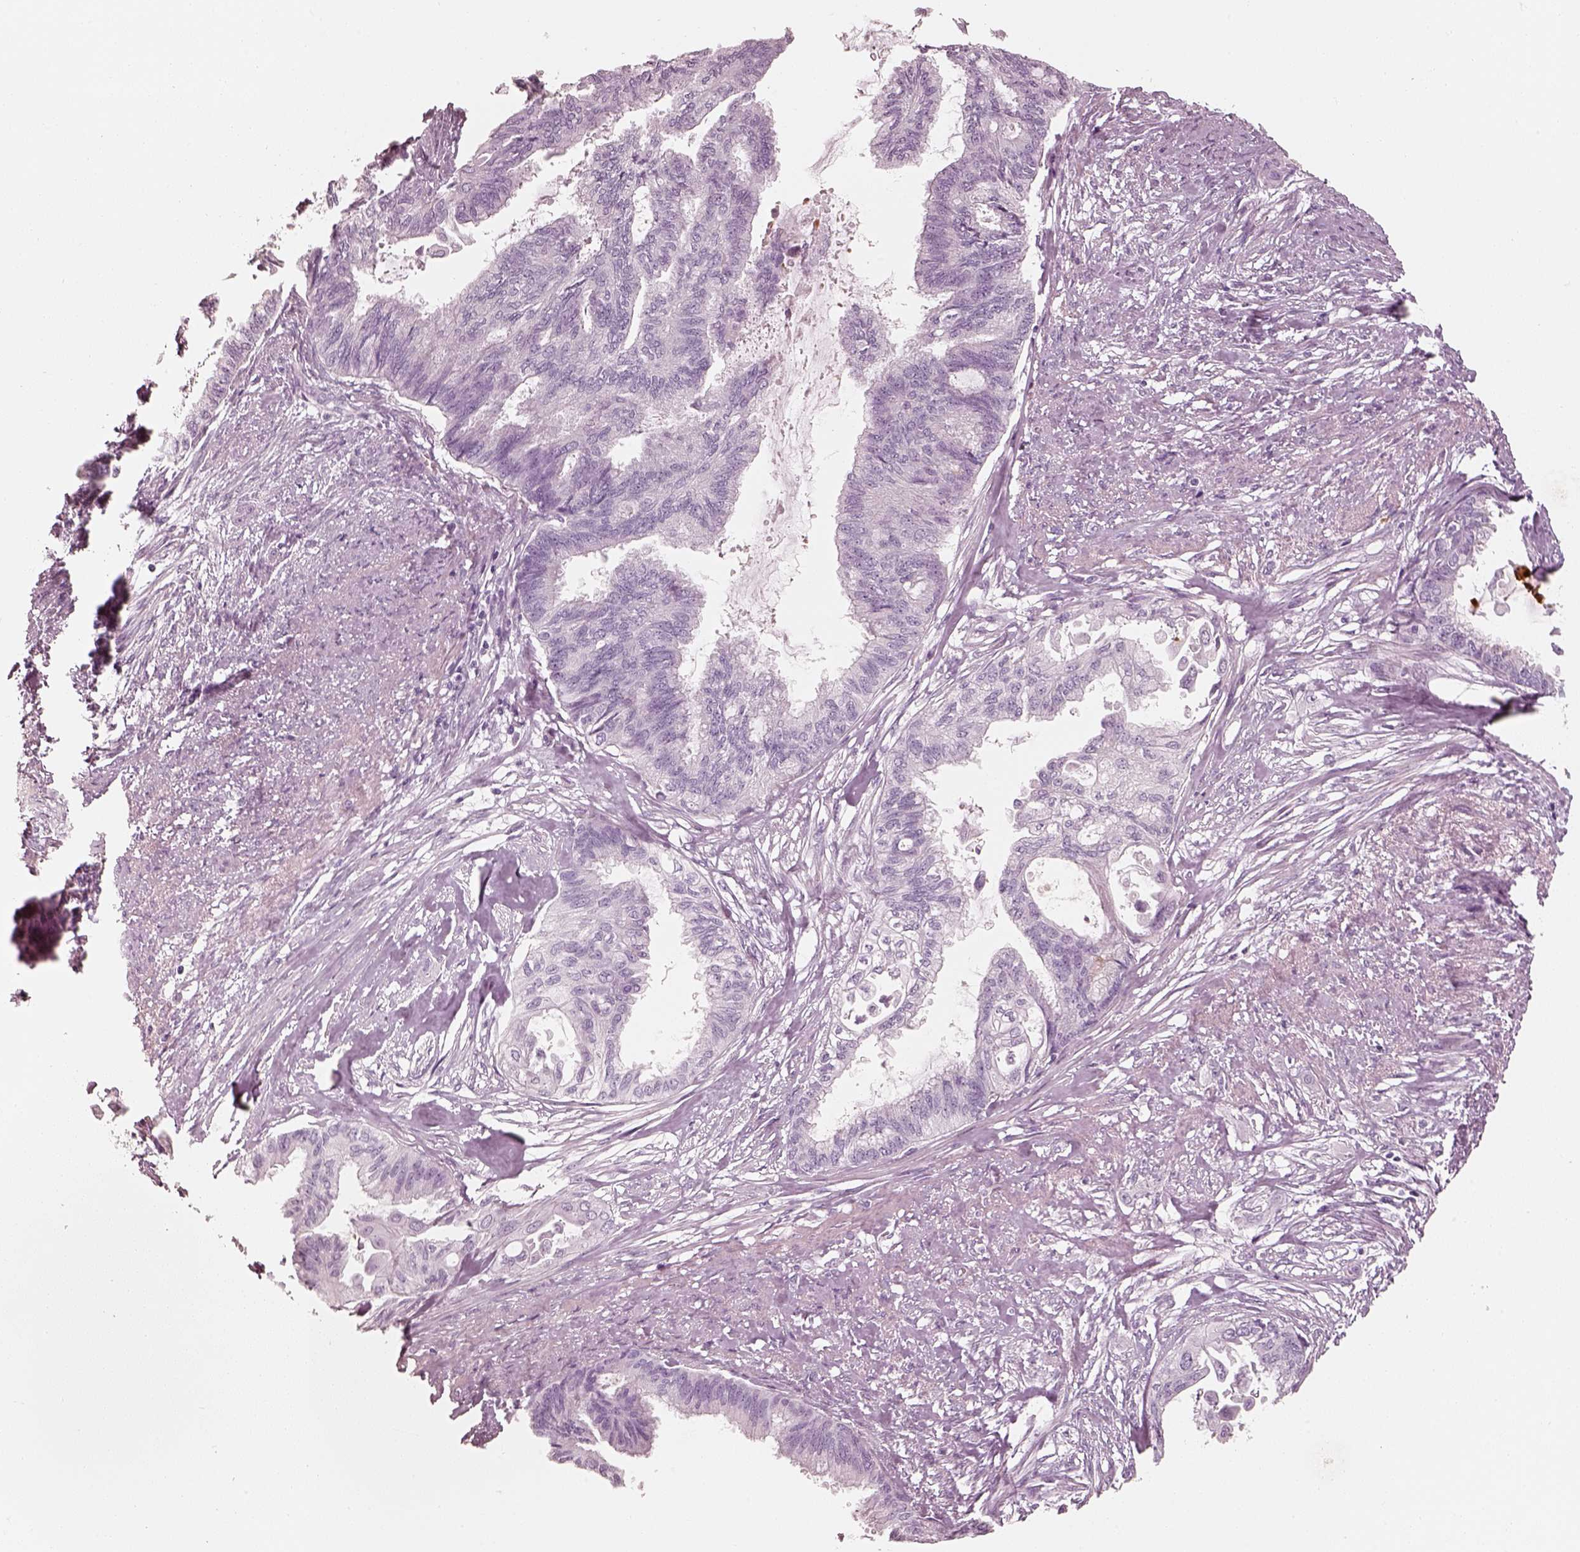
{"staining": {"intensity": "negative", "quantity": "none", "location": "none"}, "tissue": "endometrial cancer", "cell_type": "Tumor cells", "image_type": "cancer", "snomed": [{"axis": "morphology", "description": "Adenocarcinoma, NOS"}, {"axis": "topography", "description": "Endometrium"}], "caption": "Adenocarcinoma (endometrial) stained for a protein using immunohistochemistry (IHC) demonstrates no staining tumor cells.", "gene": "R3HDML", "patient": {"sex": "female", "age": 86}}